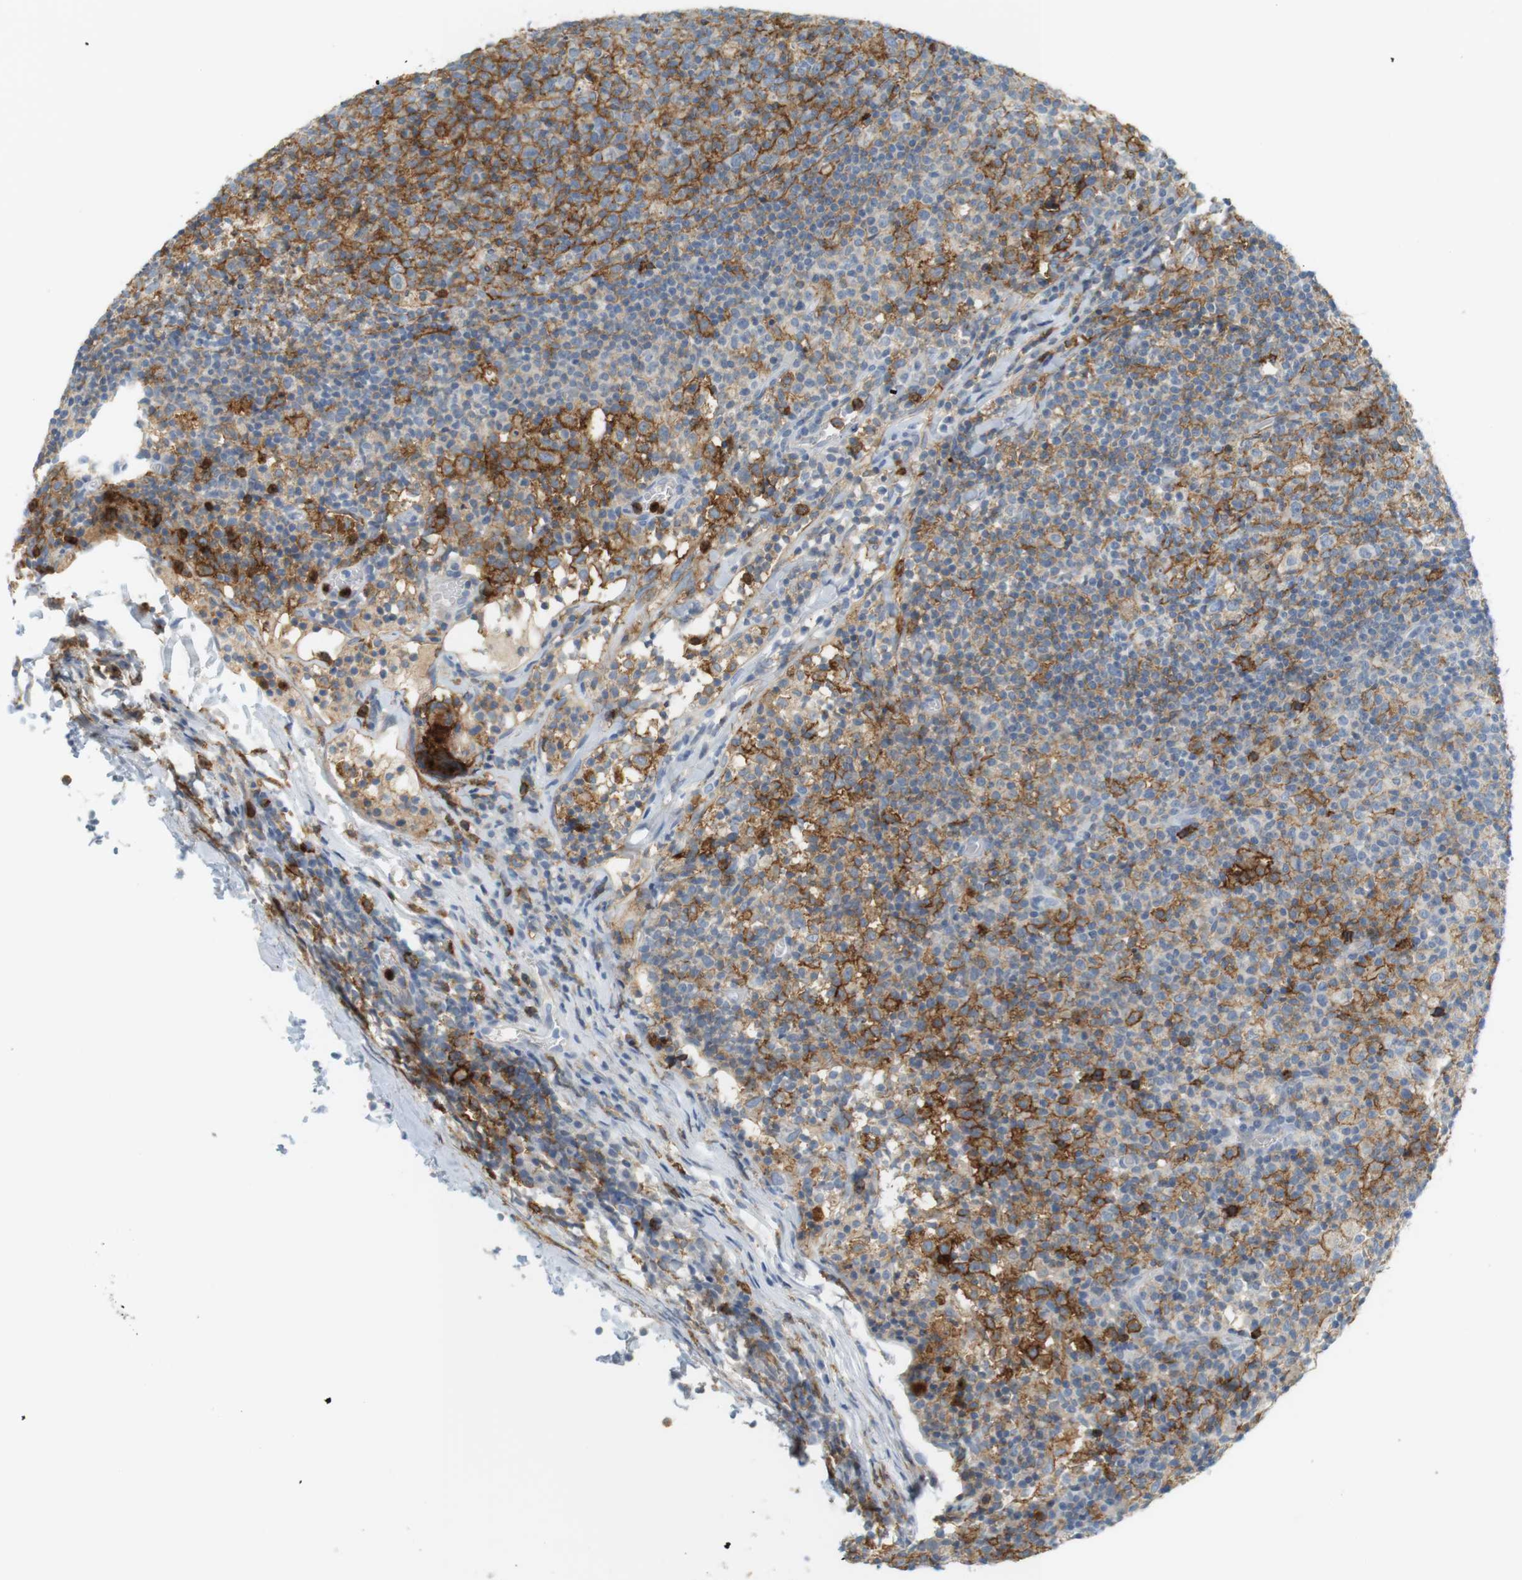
{"staining": {"intensity": "moderate", "quantity": "25%-75%", "location": "cytoplasmic/membranous"}, "tissue": "lymph node", "cell_type": "Germinal center cells", "image_type": "normal", "snomed": [{"axis": "morphology", "description": "Normal tissue, NOS"}, {"axis": "morphology", "description": "Inflammation, NOS"}, {"axis": "topography", "description": "Lymph node"}], "caption": "The immunohistochemical stain highlights moderate cytoplasmic/membranous expression in germinal center cells of normal lymph node. The protein of interest is shown in brown color, while the nuclei are stained blue.", "gene": "SIRPA", "patient": {"sex": "male", "age": 55}}